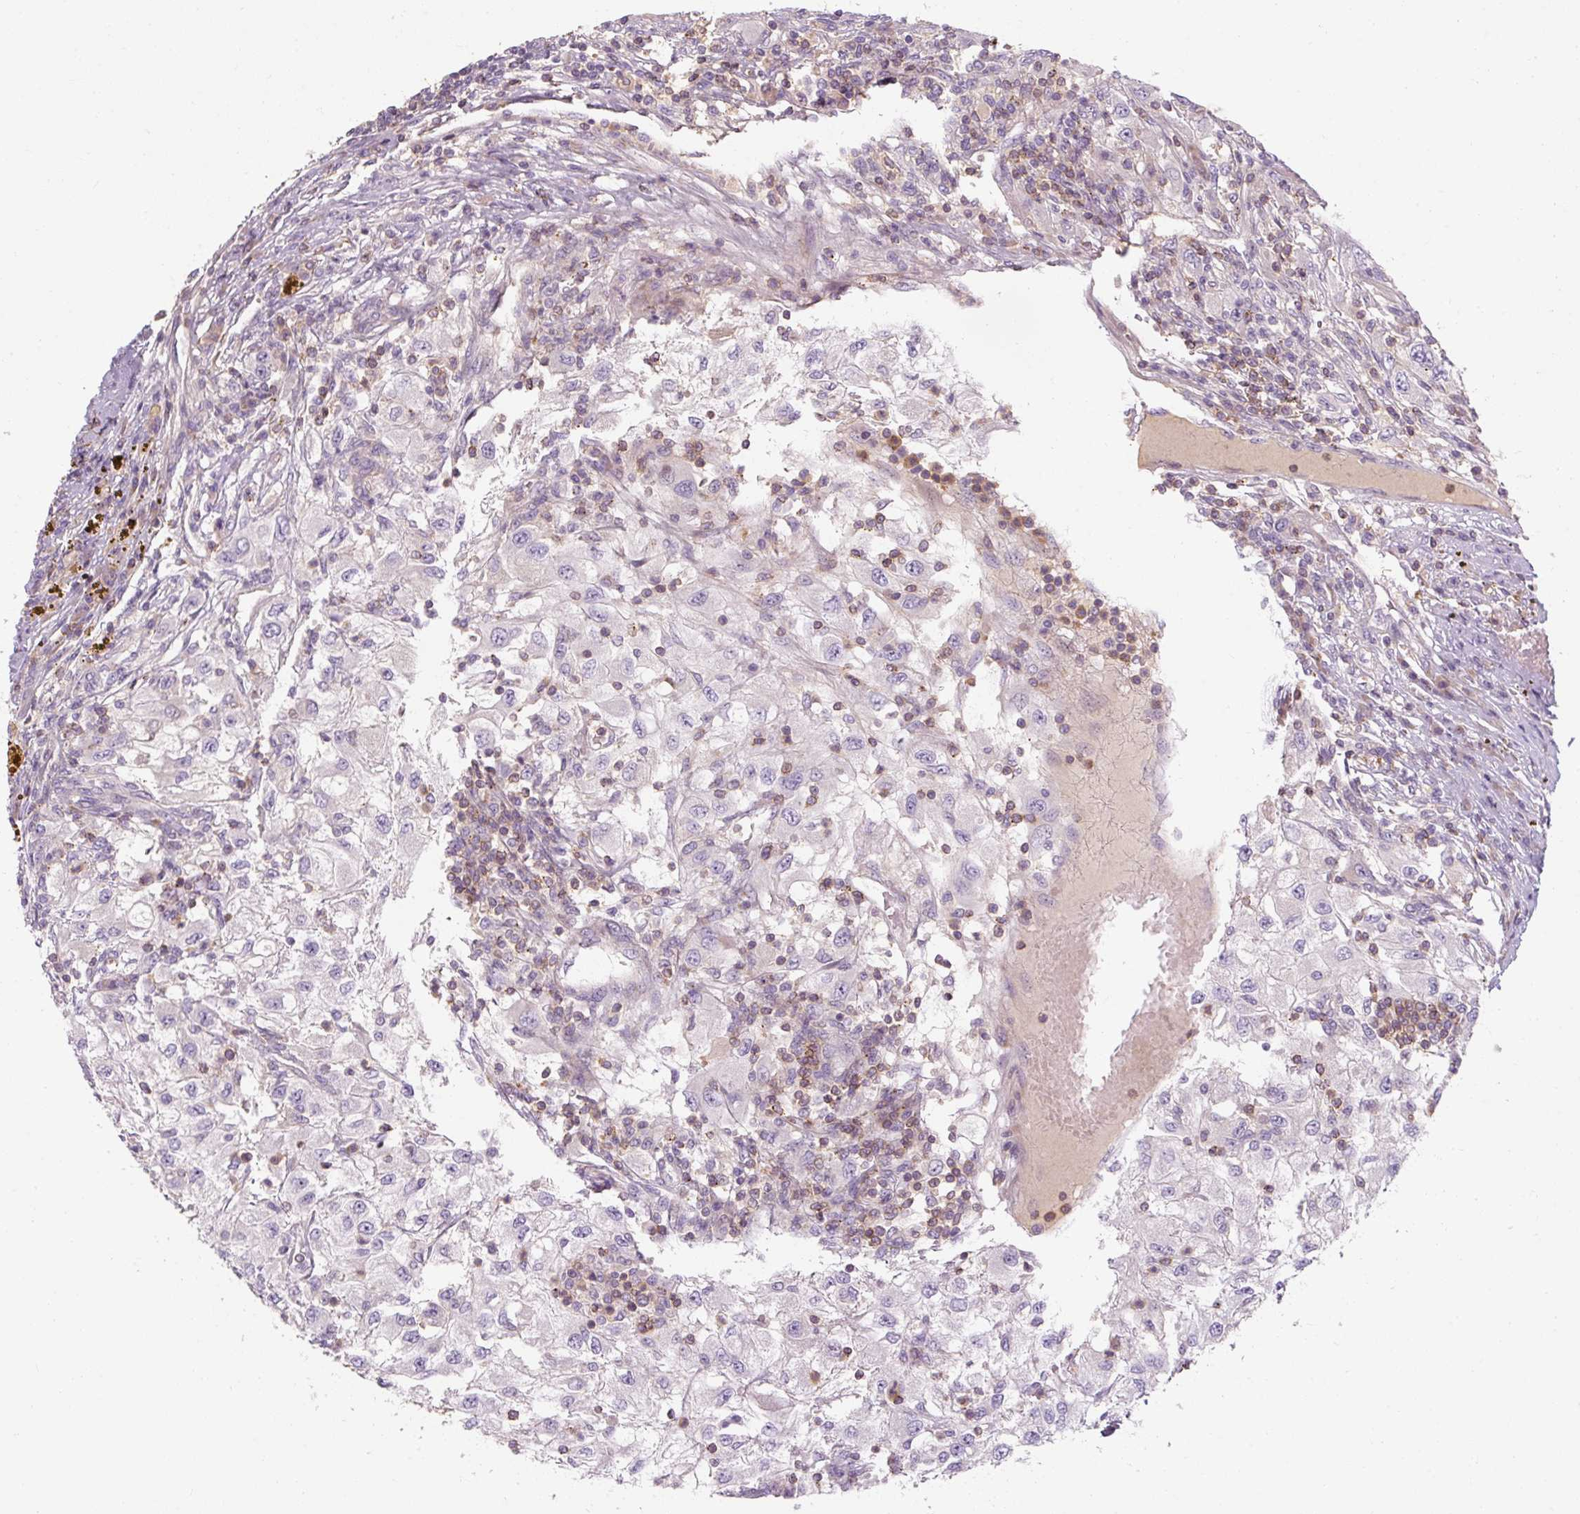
{"staining": {"intensity": "negative", "quantity": "none", "location": "none"}, "tissue": "renal cancer", "cell_type": "Tumor cells", "image_type": "cancer", "snomed": [{"axis": "morphology", "description": "Adenocarcinoma, NOS"}, {"axis": "topography", "description": "Kidney"}], "caption": "This is an immunohistochemistry image of adenocarcinoma (renal). There is no positivity in tumor cells.", "gene": "TIGD2", "patient": {"sex": "female", "age": 67}}